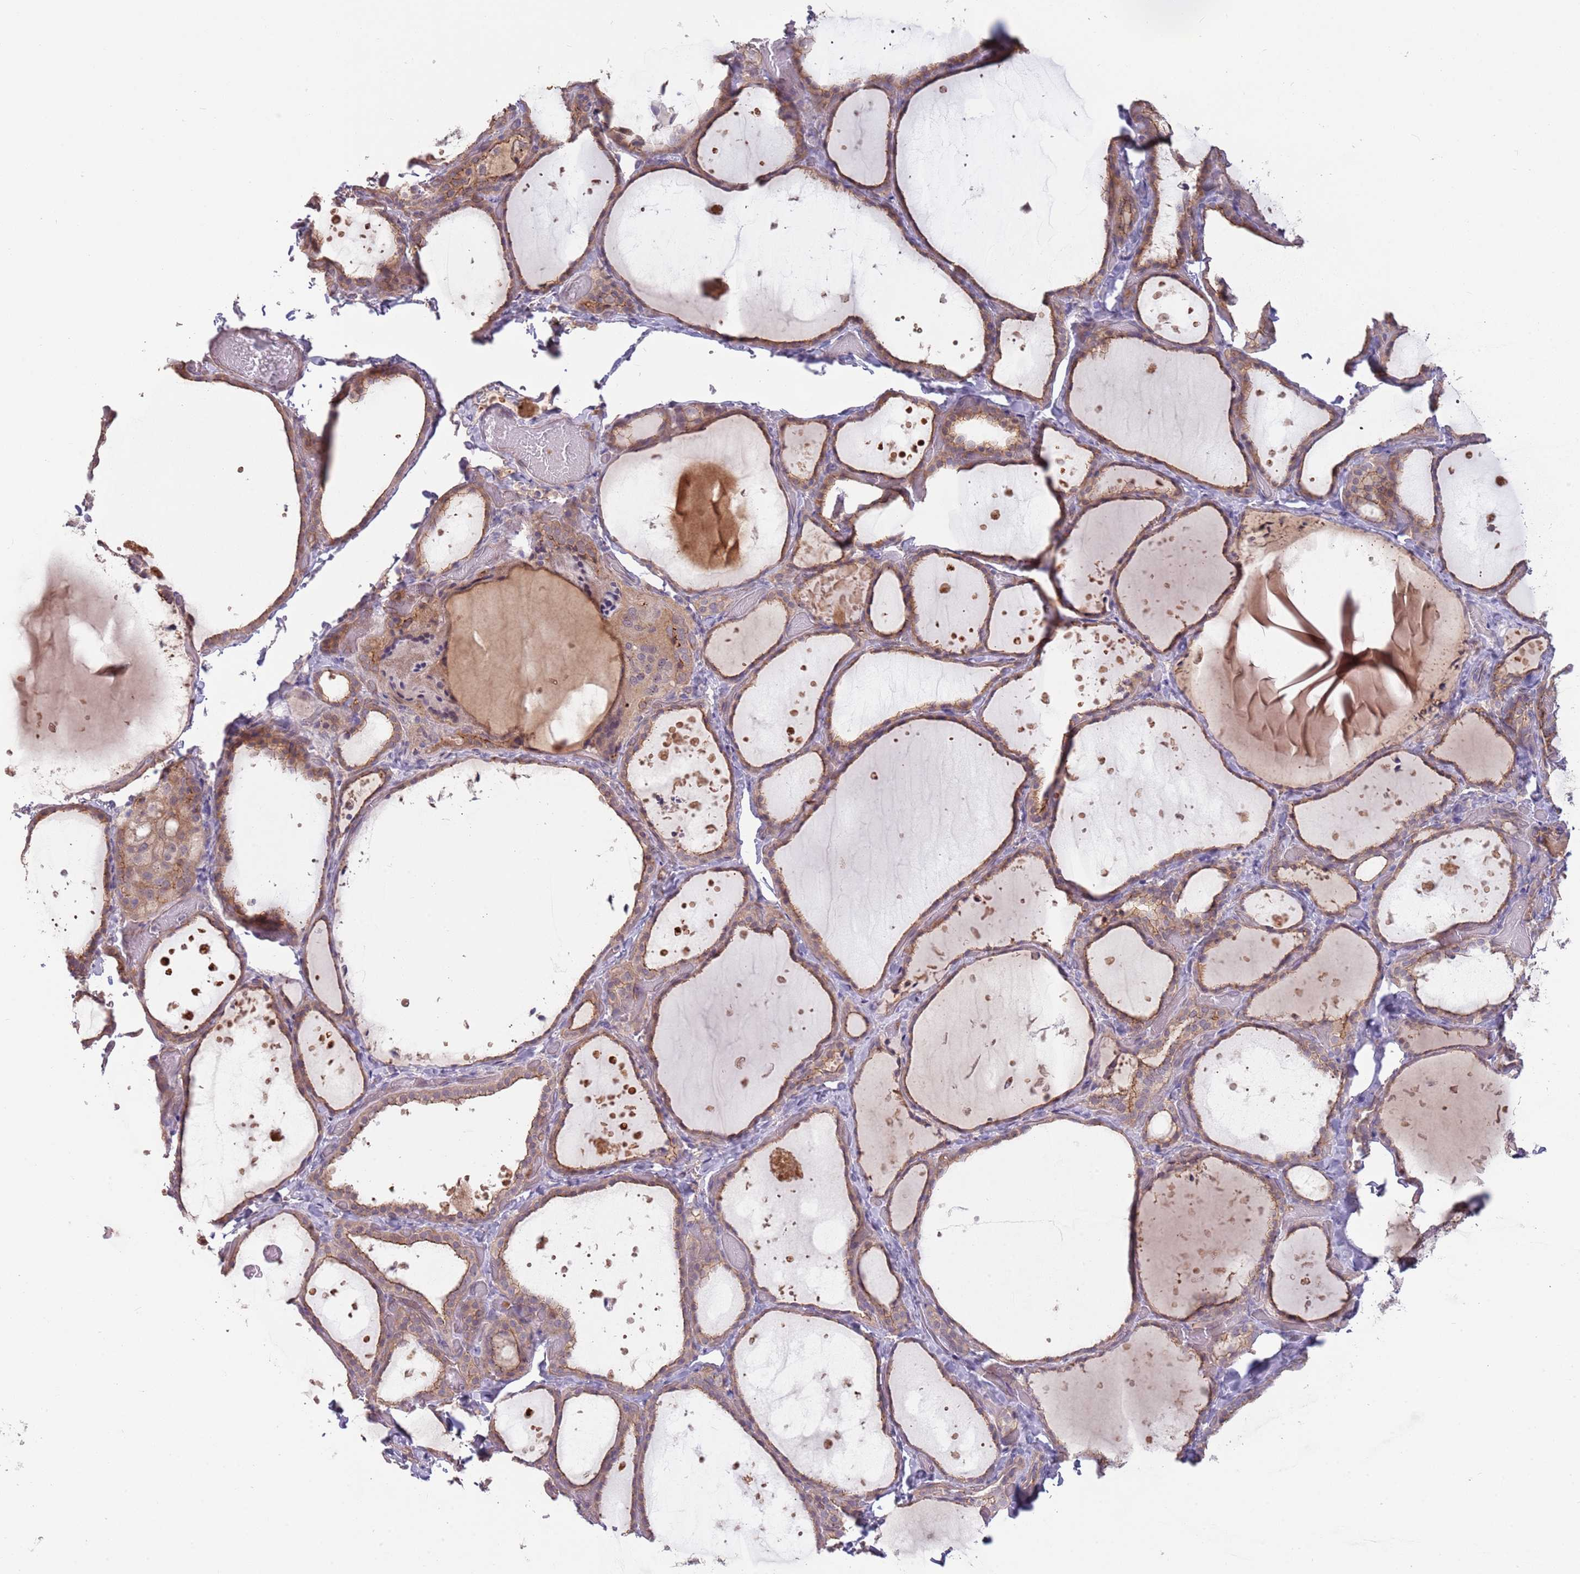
{"staining": {"intensity": "moderate", "quantity": ">75%", "location": "cytoplasmic/membranous"}, "tissue": "thyroid gland", "cell_type": "Glandular cells", "image_type": "normal", "snomed": [{"axis": "morphology", "description": "Normal tissue, NOS"}, {"axis": "topography", "description": "Thyroid gland"}], "caption": "Protein analysis of unremarkable thyroid gland demonstrates moderate cytoplasmic/membranous expression in approximately >75% of glandular cells. Using DAB (brown) and hematoxylin (blue) stains, captured at high magnification using brightfield microscopy.", "gene": "SAV1", "patient": {"sex": "female", "age": 44}}